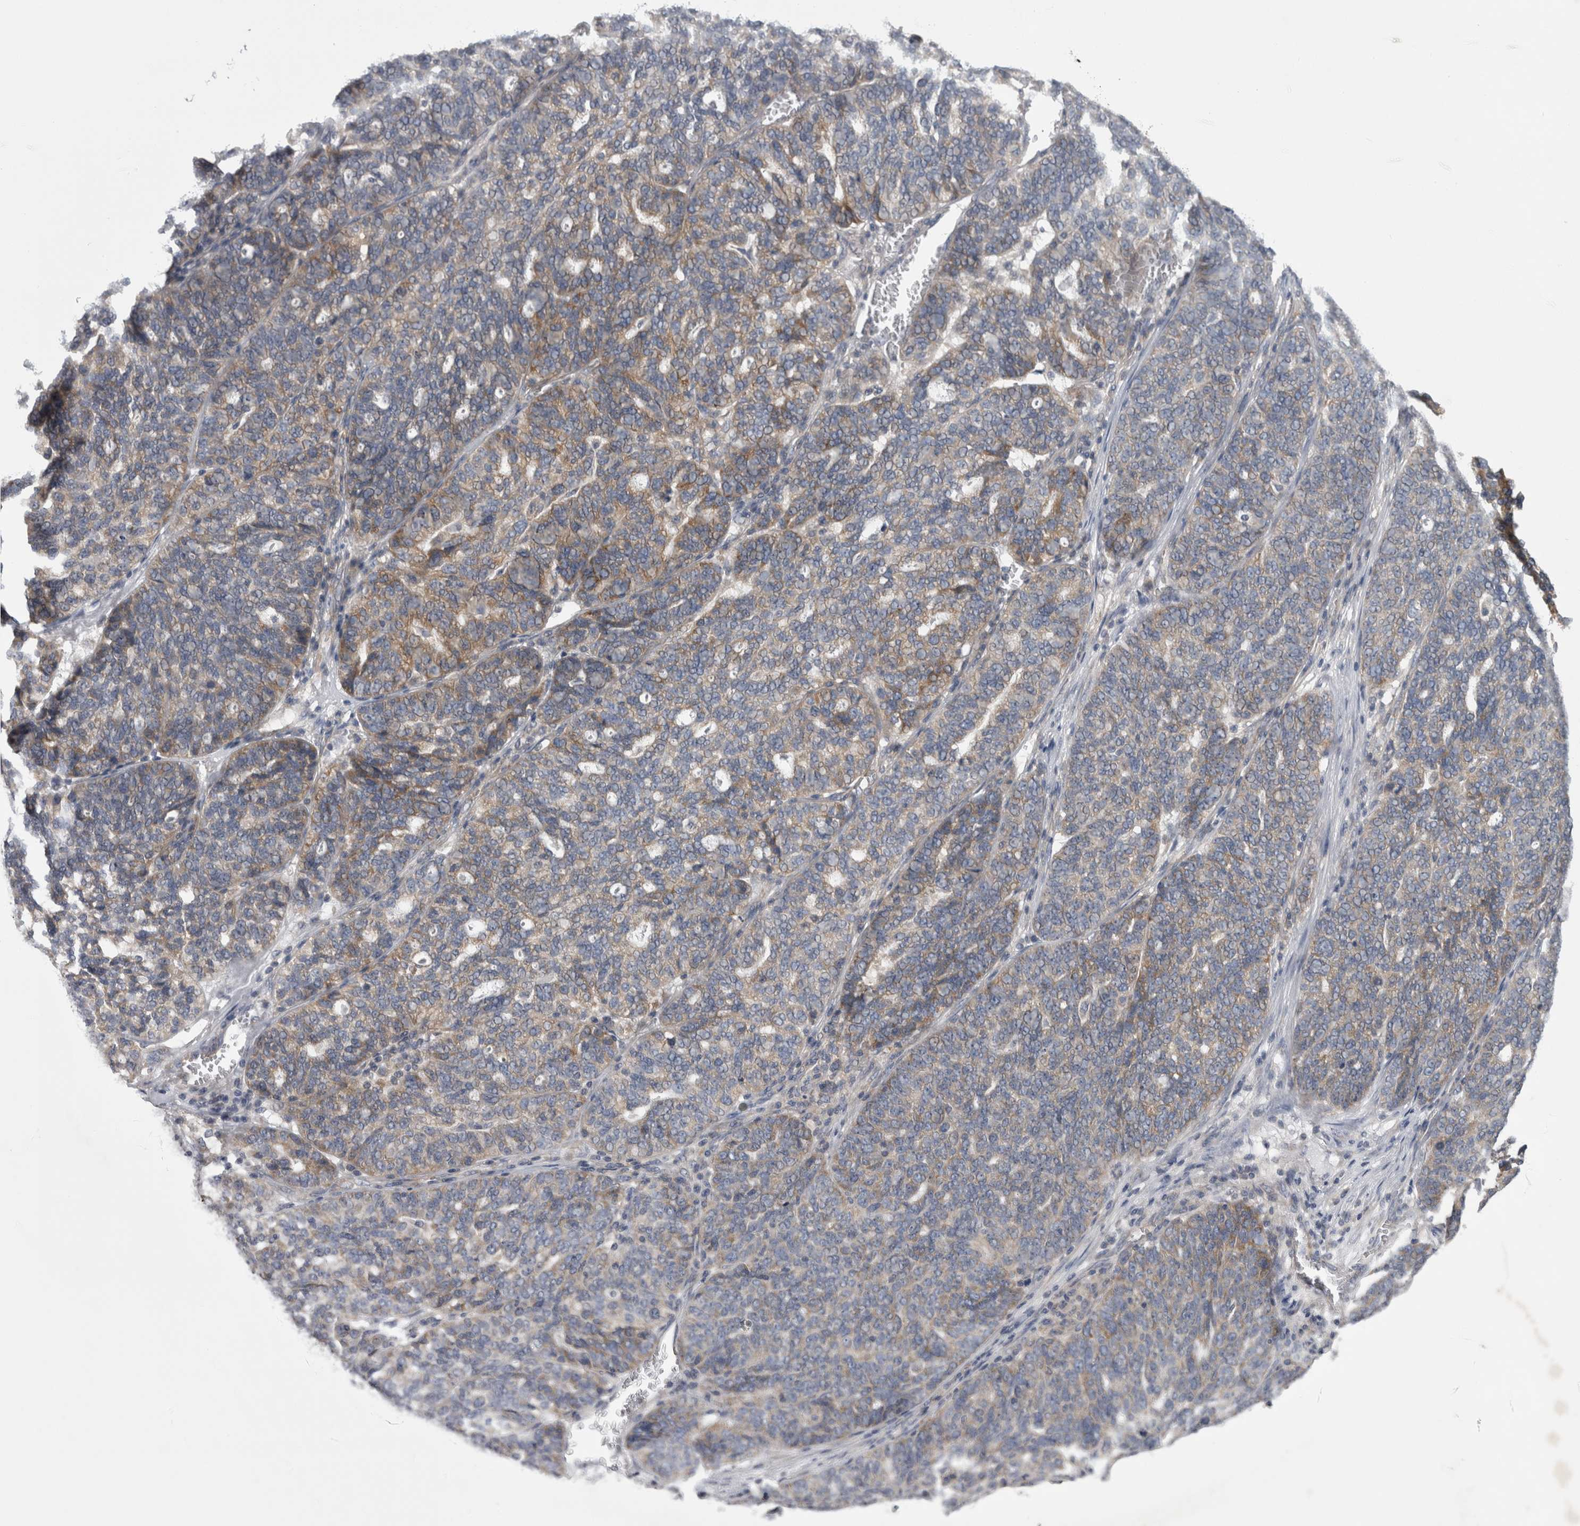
{"staining": {"intensity": "moderate", "quantity": ">75%", "location": "cytoplasmic/membranous"}, "tissue": "ovarian cancer", "cell_type": "Tumor cells", "image_type": "cancer", "snomed": [{"axis": "morphology", "description": "Cystadenocarcinoma, serous, NOS"}, {"axis": "topography", "description": "Ovary"}], "caption": "This micrograph reveals ovarian cancer (serous cystadenocarcinoma) stained with IHC to label a protein in brown. The cytoplasmic/membranous of tumor cells show moderate positivity for the protein. Nuclei are counter-stained blue.", "gene": "PRRC2C", "patient": {"sex": "female", "age": 59}}